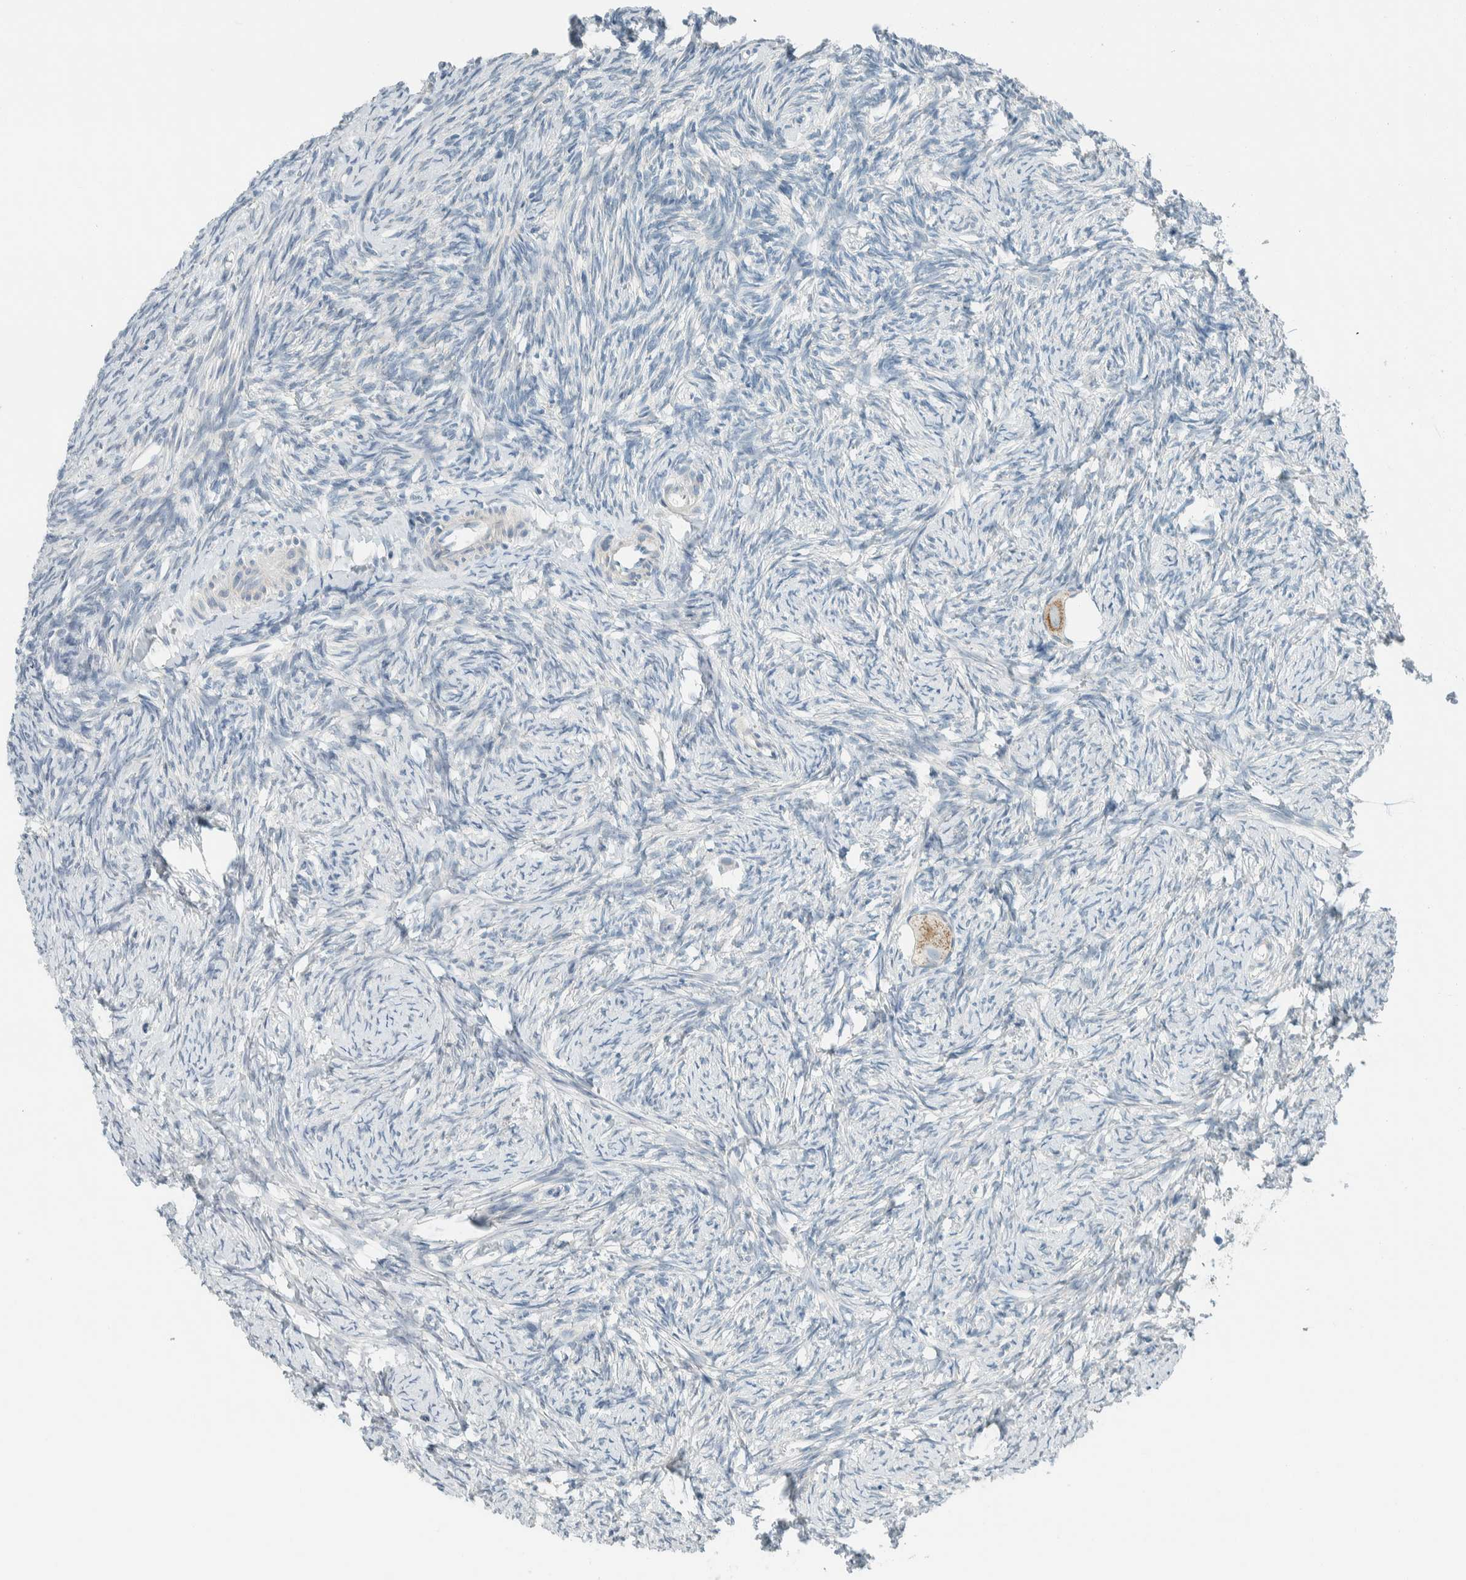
{"staining": {"intensity": "moderate", "quantity": ">75%", "location": "cytoplasmic/membranous"}, "tissue": "ovary", "cell_type": "Follicle cells", "image_type": "normal", "snomed": [{"axis": "morphology", "description": "Normal tissue, NOS"}, {"axis": "topography", "description": "Ovary"}], "caption": "Human ovary stained for a protein (brown) displays moderate cytoplasmic/membranous positive expression in about >75% of follicle cells.", "gene": "AARSD1", "patient": {"sex": "female", "age": 34}}